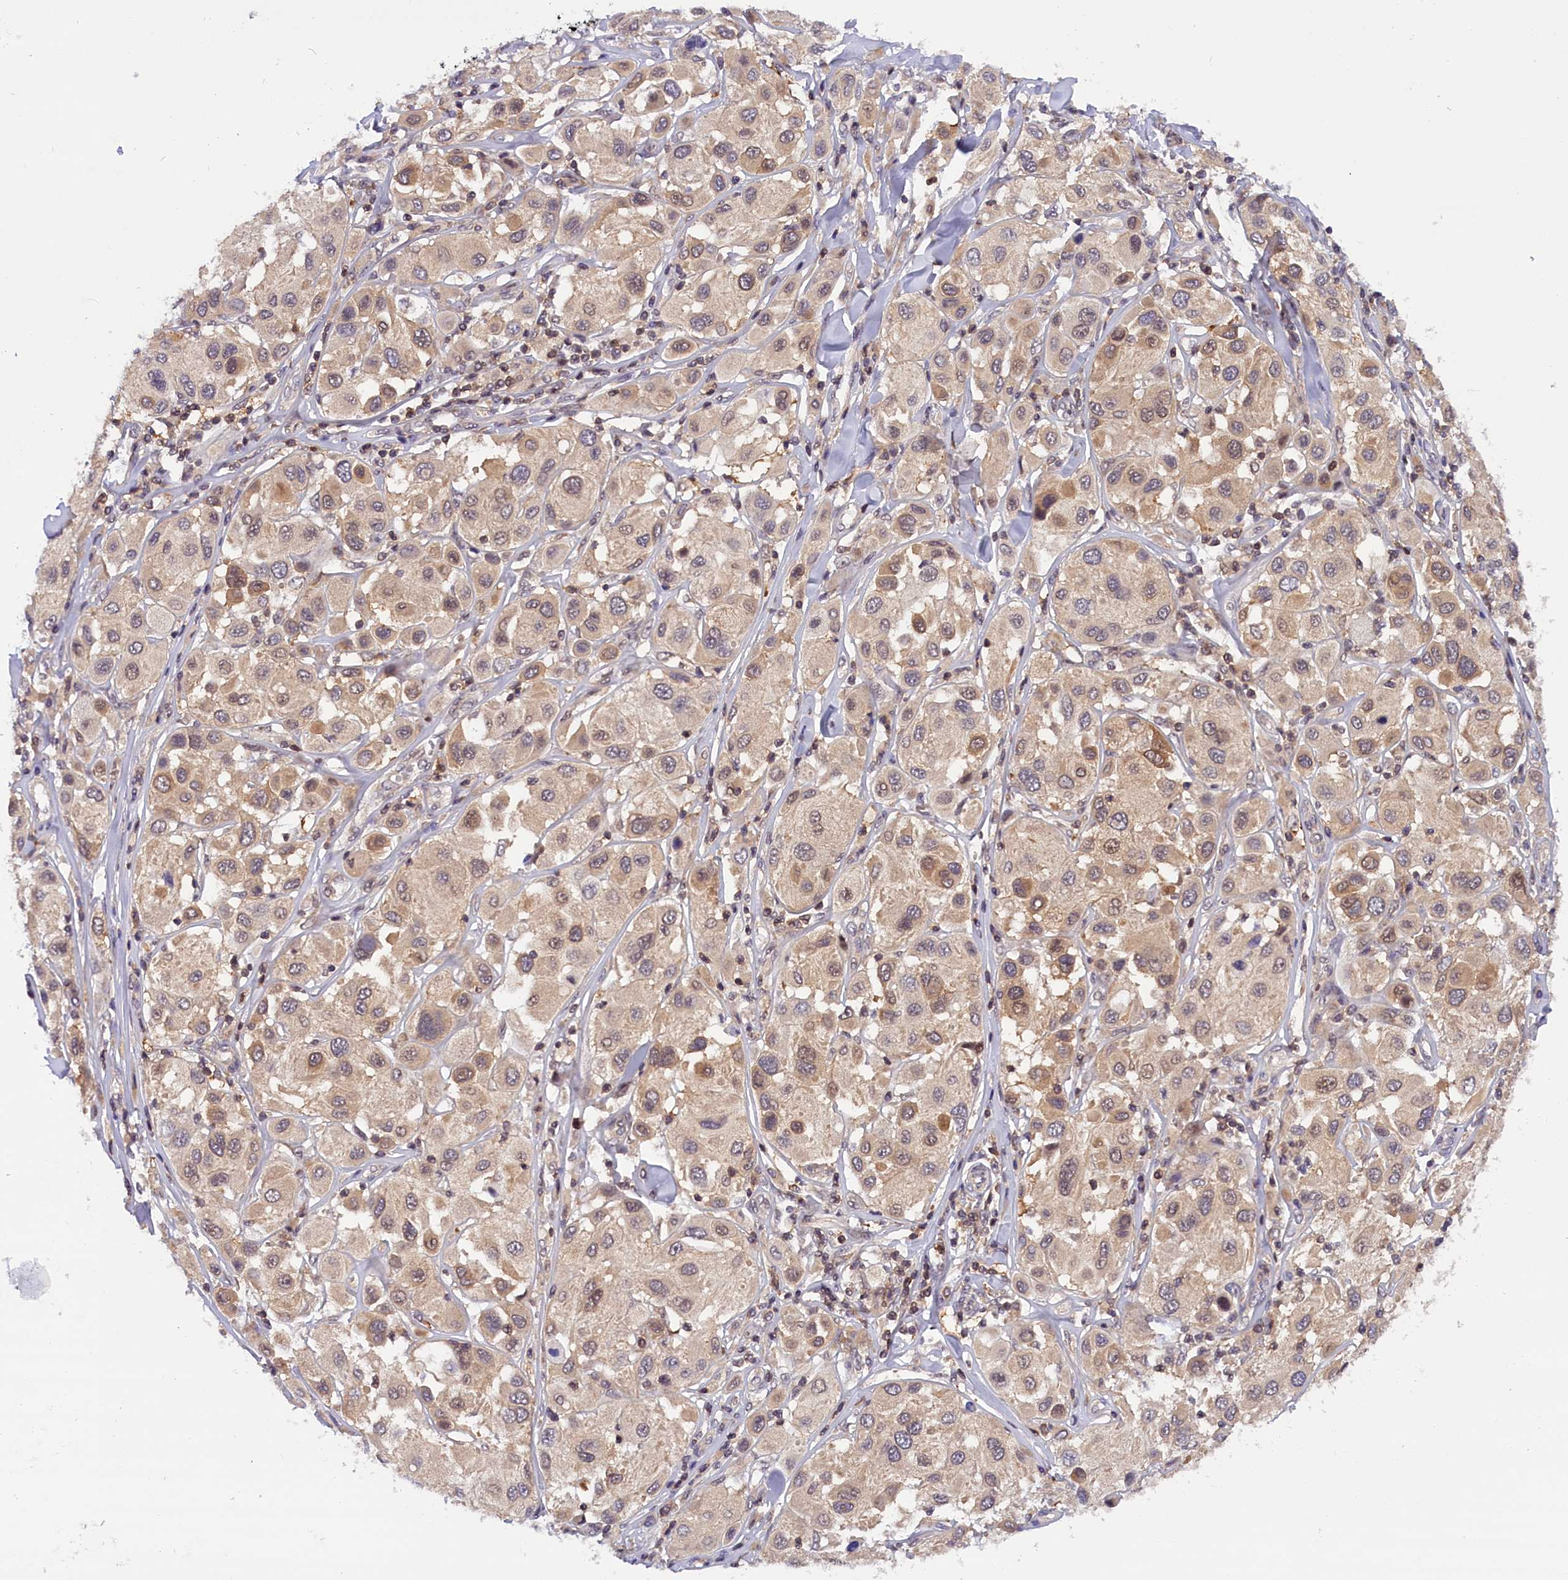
{"staining": {"intensity": "weak", "quantity": "<25%", "location": "cytoplasmic/membranous"}, "tissue": "melanoma", "cell_type": "Tumor cells", "image_type": "cancer", "snomed": [{"axis": "morphology", "description": "Malignant melanoma, Metastatic site"}, {"axis": "topography", "description": "Skin"}], "caption": "The immunohistochemistry histopathology image has no significant positivity in tumor cells of malignant melanoma (metastatic site) tissue.", "gene": "TBCB", "patient": {"sex": "male", "age": 41}}